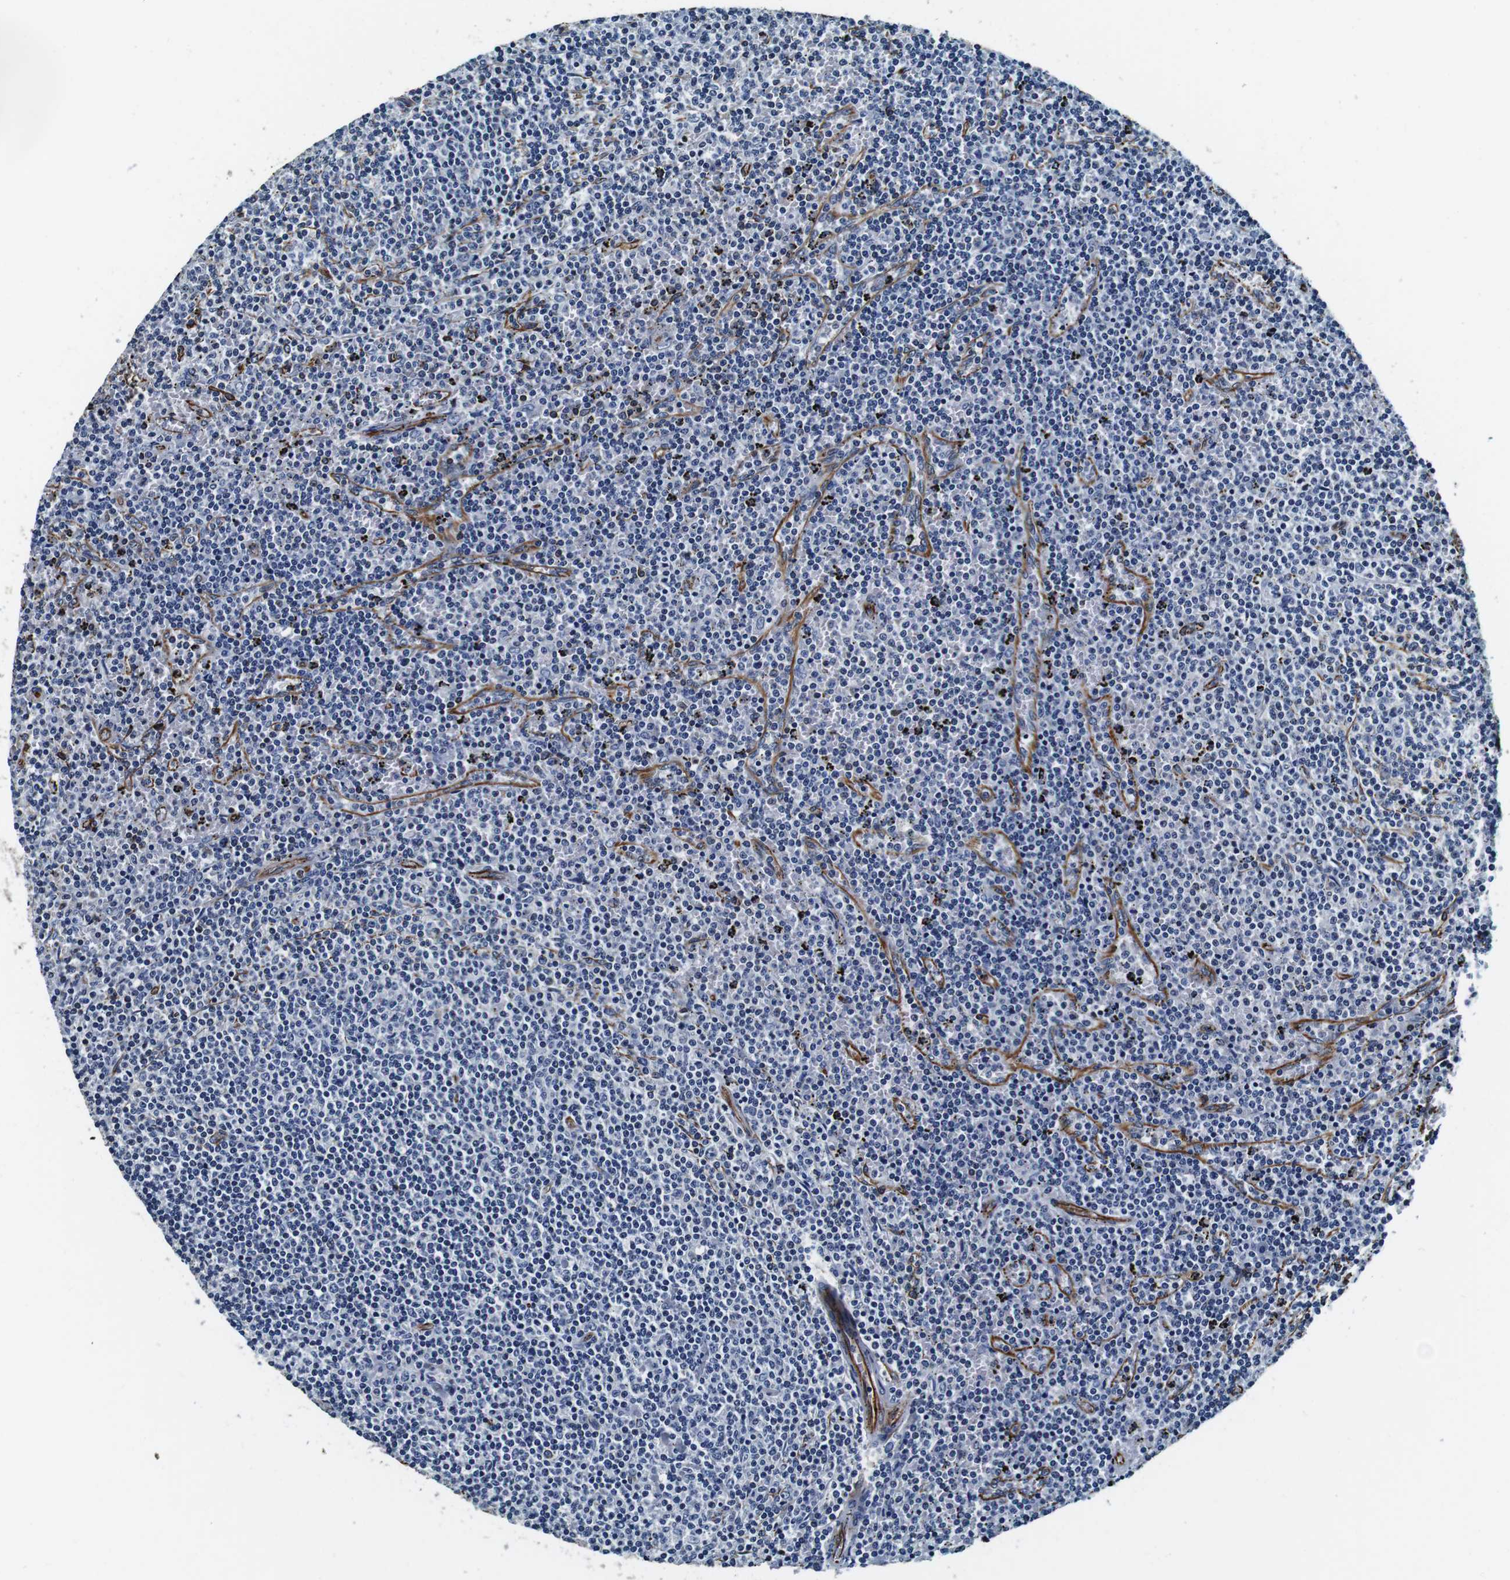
{"staining": {"intensity": "negative", "quantity": "none", "location": "none"}, "tissue": "lymphoma", "cell_type": "Tumor cells", "image_type": "cancer", "snomed": [{"axis": "morphology", "description": "Malignant lymphoma, non-Hodgkin's type, Low grade"}, {"axis": "topography", "description": "Spleen"}], "caption": "A histopathology image of low-grade malignant lymphoma, non-Hodgkin's type stained for a protein demonstrates no brown staining in tumor cells. Brightfield microscopy of immunohistochemistry stained with DAB (3,3'-diaminobenzidine) (brown) and hematoxylin (blue), captured at high magnification.", "gene": "GJE1", "patient": {"sex": "female", "age": 50}}